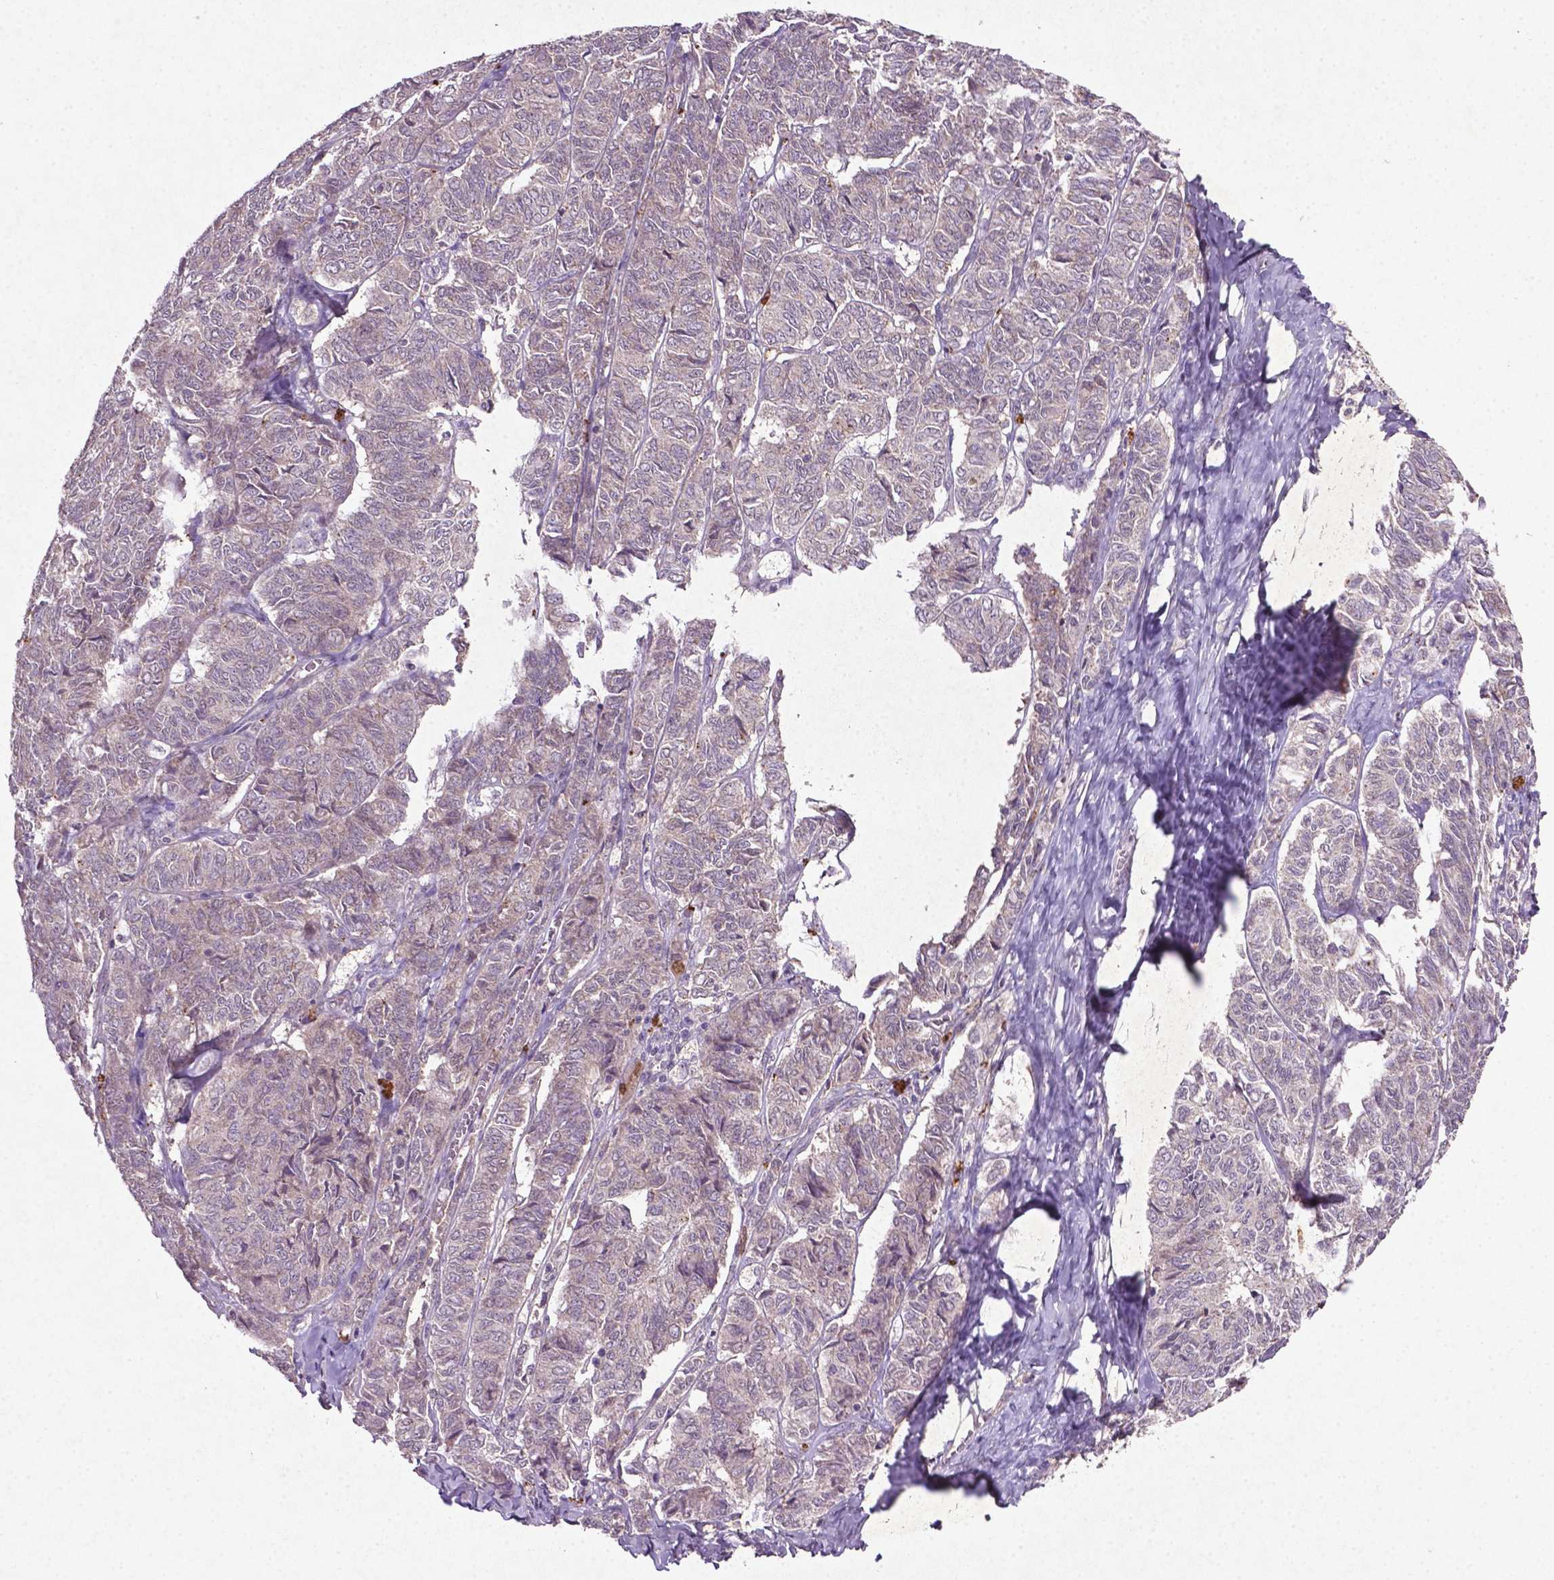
{"staining": {"intensity": "negative", "quantity": "none", "location": "none"}, "tissue": "ovarian cancer", "cell_type": "Tumor cells", "image_type": "cancer", "snomed": [{"axis": "morphology", "description": "Carcinoma, endometroid"}, {"axis": "topography", "description": "Ovary"}], "caption": "This is an immunohistochemistry (IHC) micrograph of ovarian endometroid carcinoma. There is no positivity in tumor cells.", "gene": "MTOR", "patient": {"sex": "female", "age": 80}}